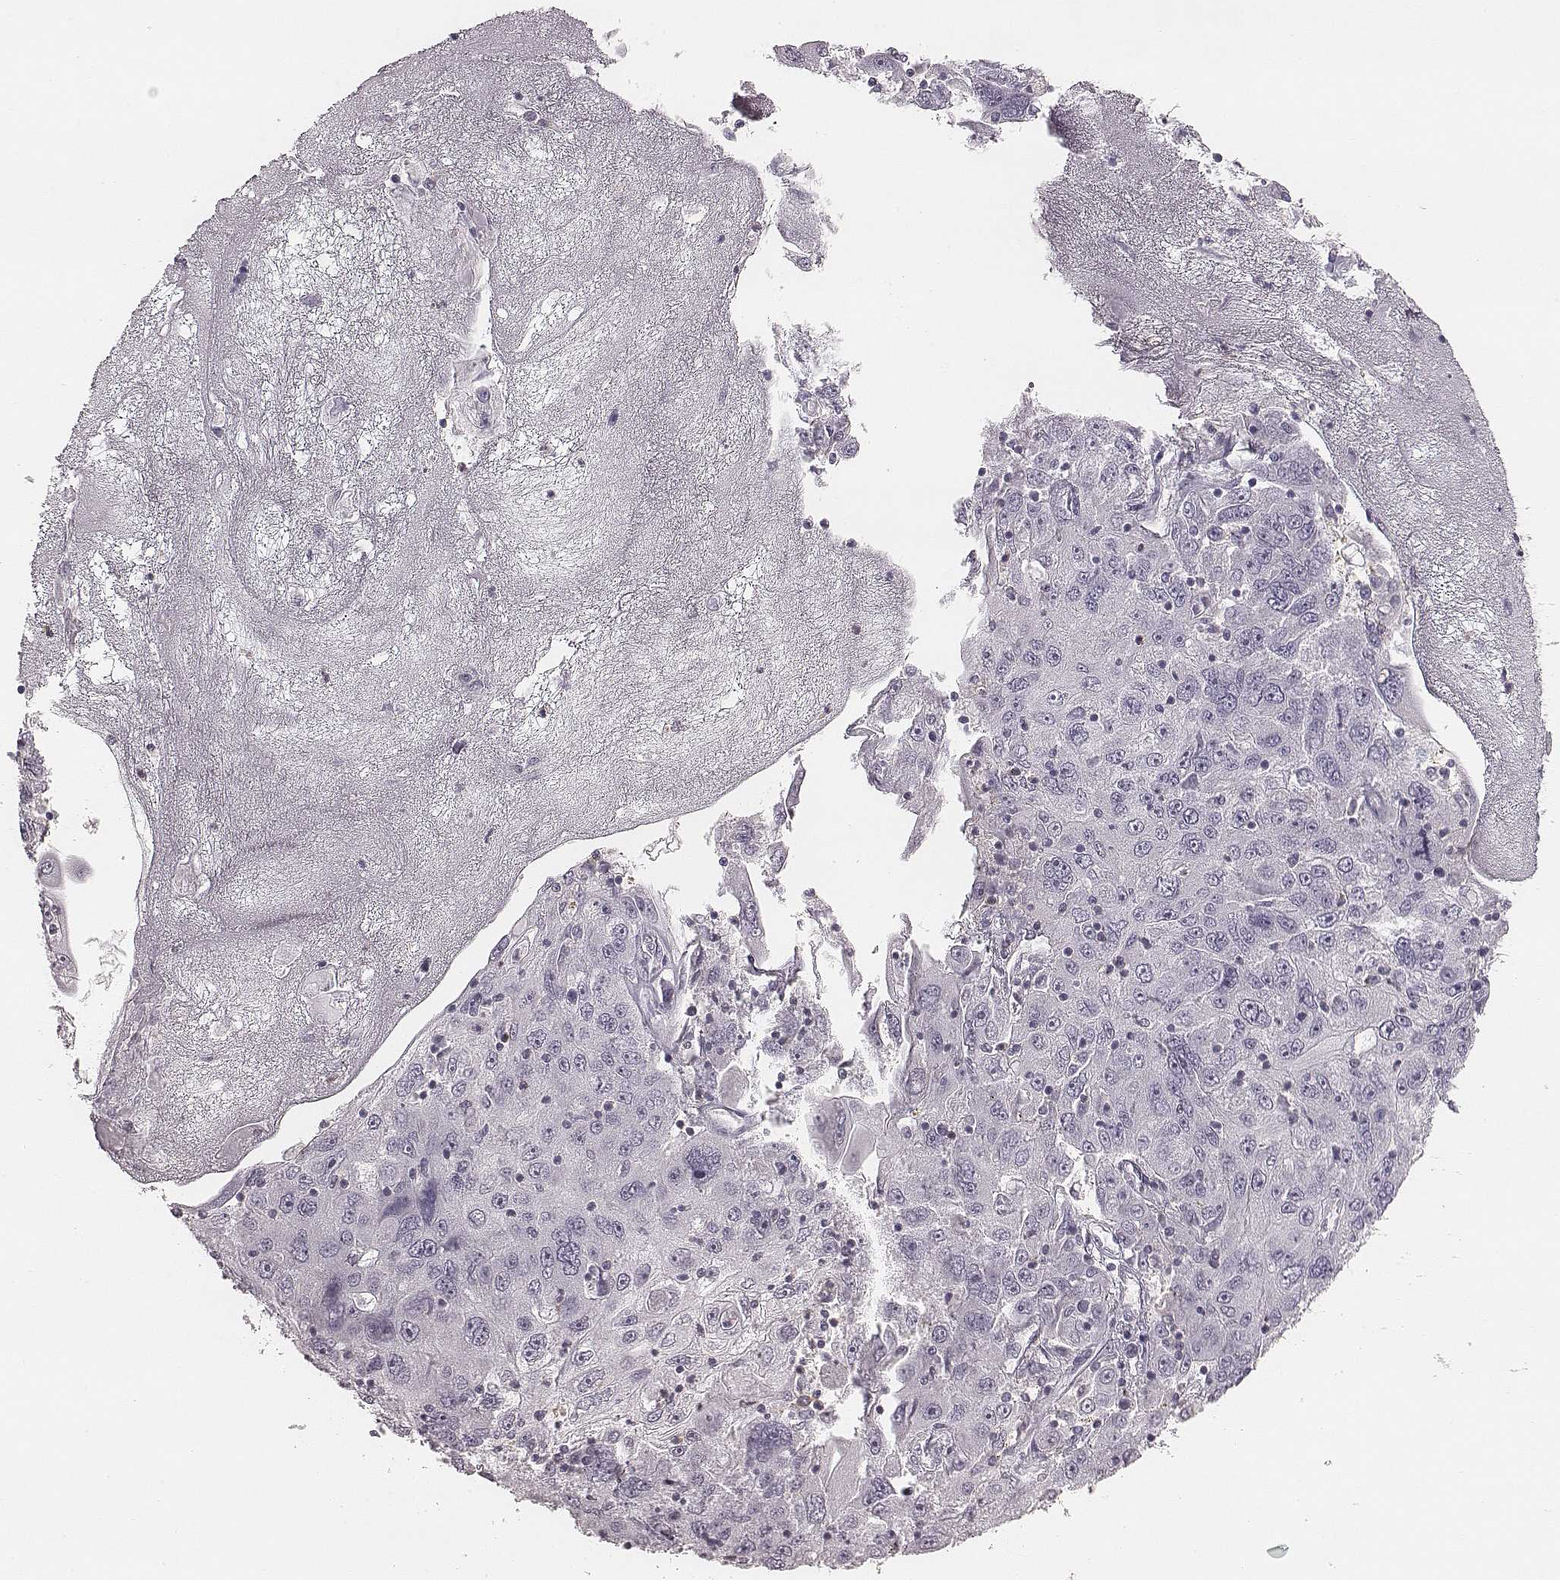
{"staining": {"intensity": "negative", "quantity": "none", "location": "none"}, "tissue": "stomach cancer", "cell_type": "Tumor cells", "image_type": "cancer", "snomed": [{"axis": "morphology", "description": "Adenocarcinoma, NOS"}, {"axis": "topography", "description": "Stomach"}], "caption": "An image of human adenocarcinoma (stomach) is negative for staining in tumor cells.", "gene": "ZNF365", "patient": {"sex": "male", "age": 56}}